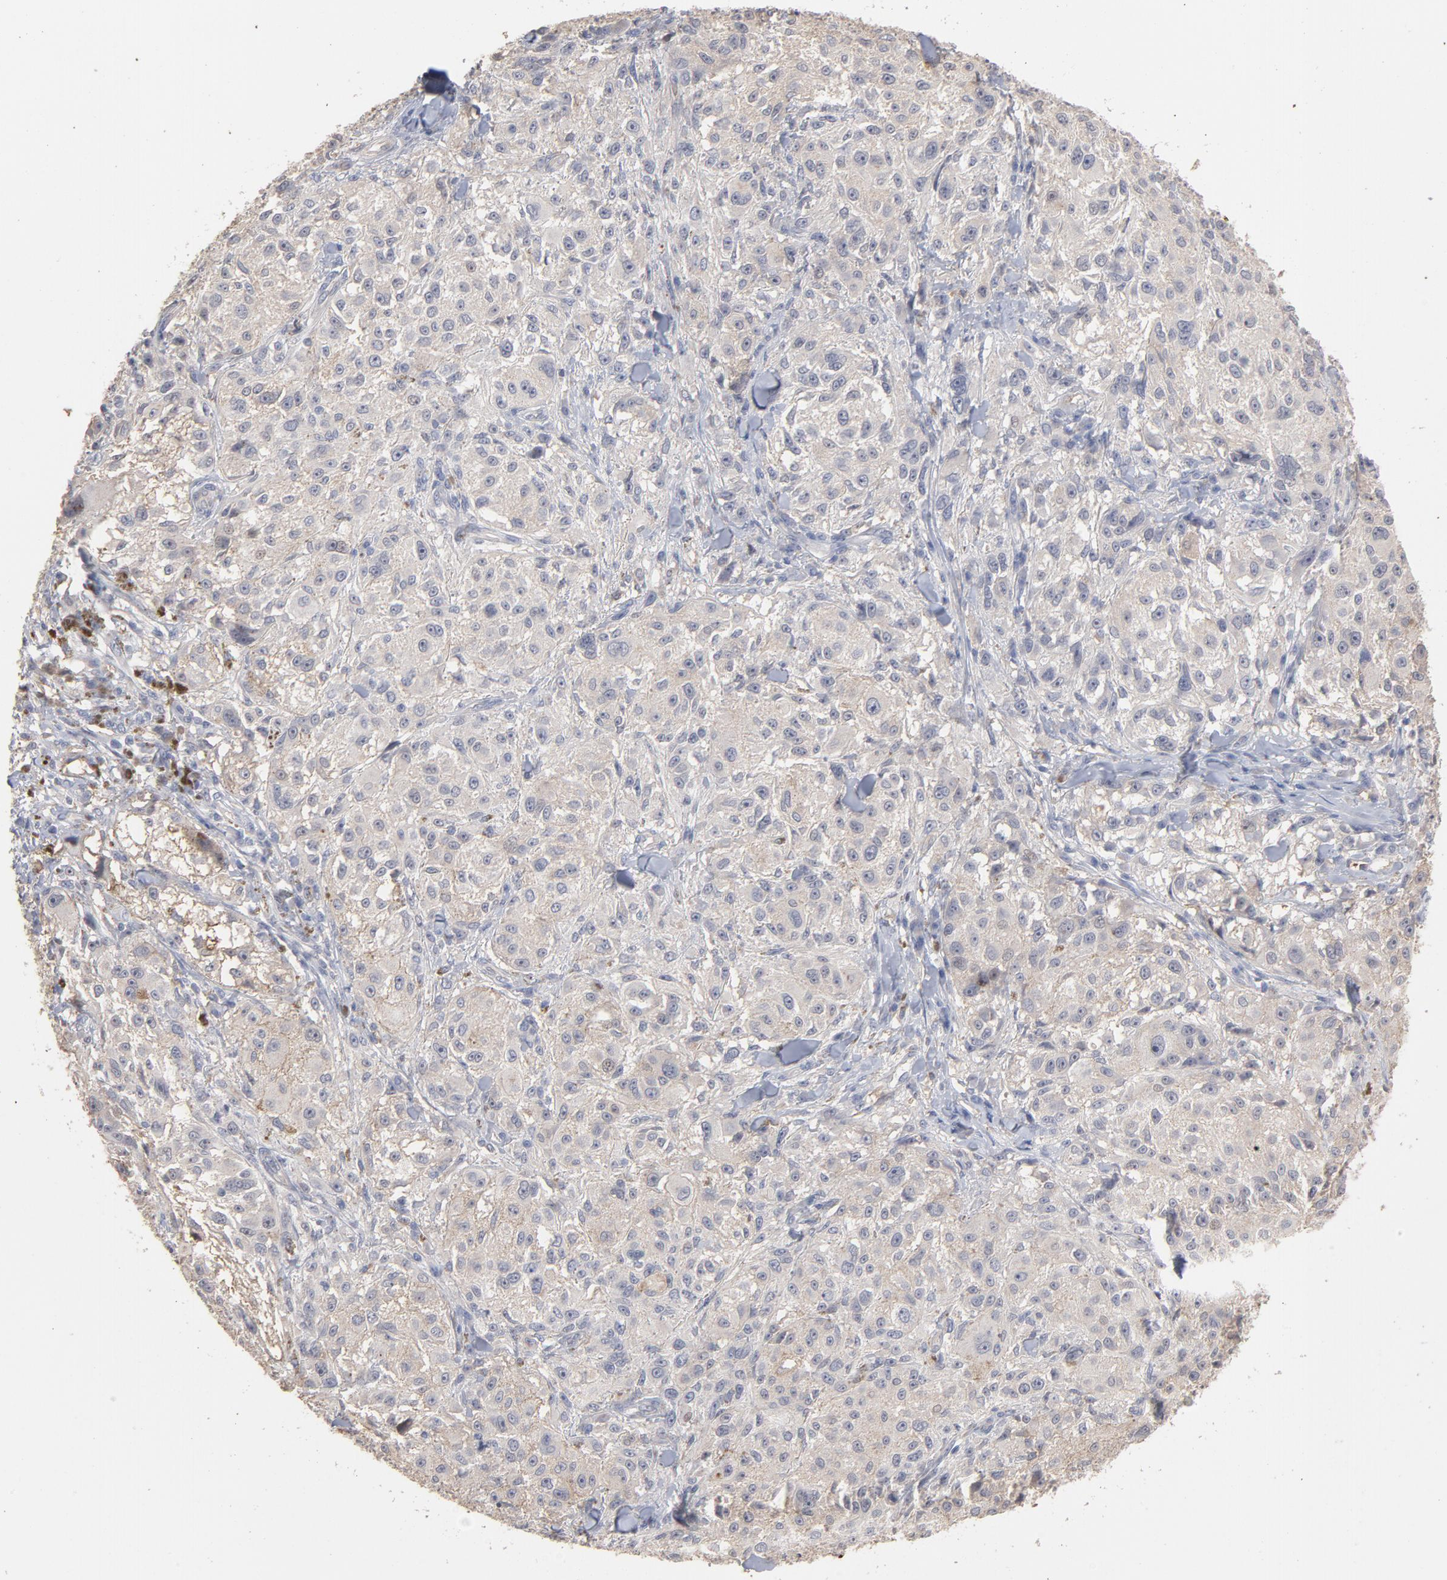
{"staining": {"intensity": "weak", "quantity": ">75%", "location": "cytoplasmic/membranous"}, "tissue": "melanoma", "cell_type": "Tumor cells", "image_type": "cancer", "snomed": [{"axis": "morphology", "description": "Necrosis, NOS"}, {"axis": "morphology", "description": "Malignant melanoma, NOS"}, {"axis": "topography", "description": "Skin"}], "caption": "Protein staining shows weak cytoplasmic/membranous expression in about >75% of tumor cells in melanoma.", "gene": "PNMA1", "patient": {"sex": "female", "age": 87}}